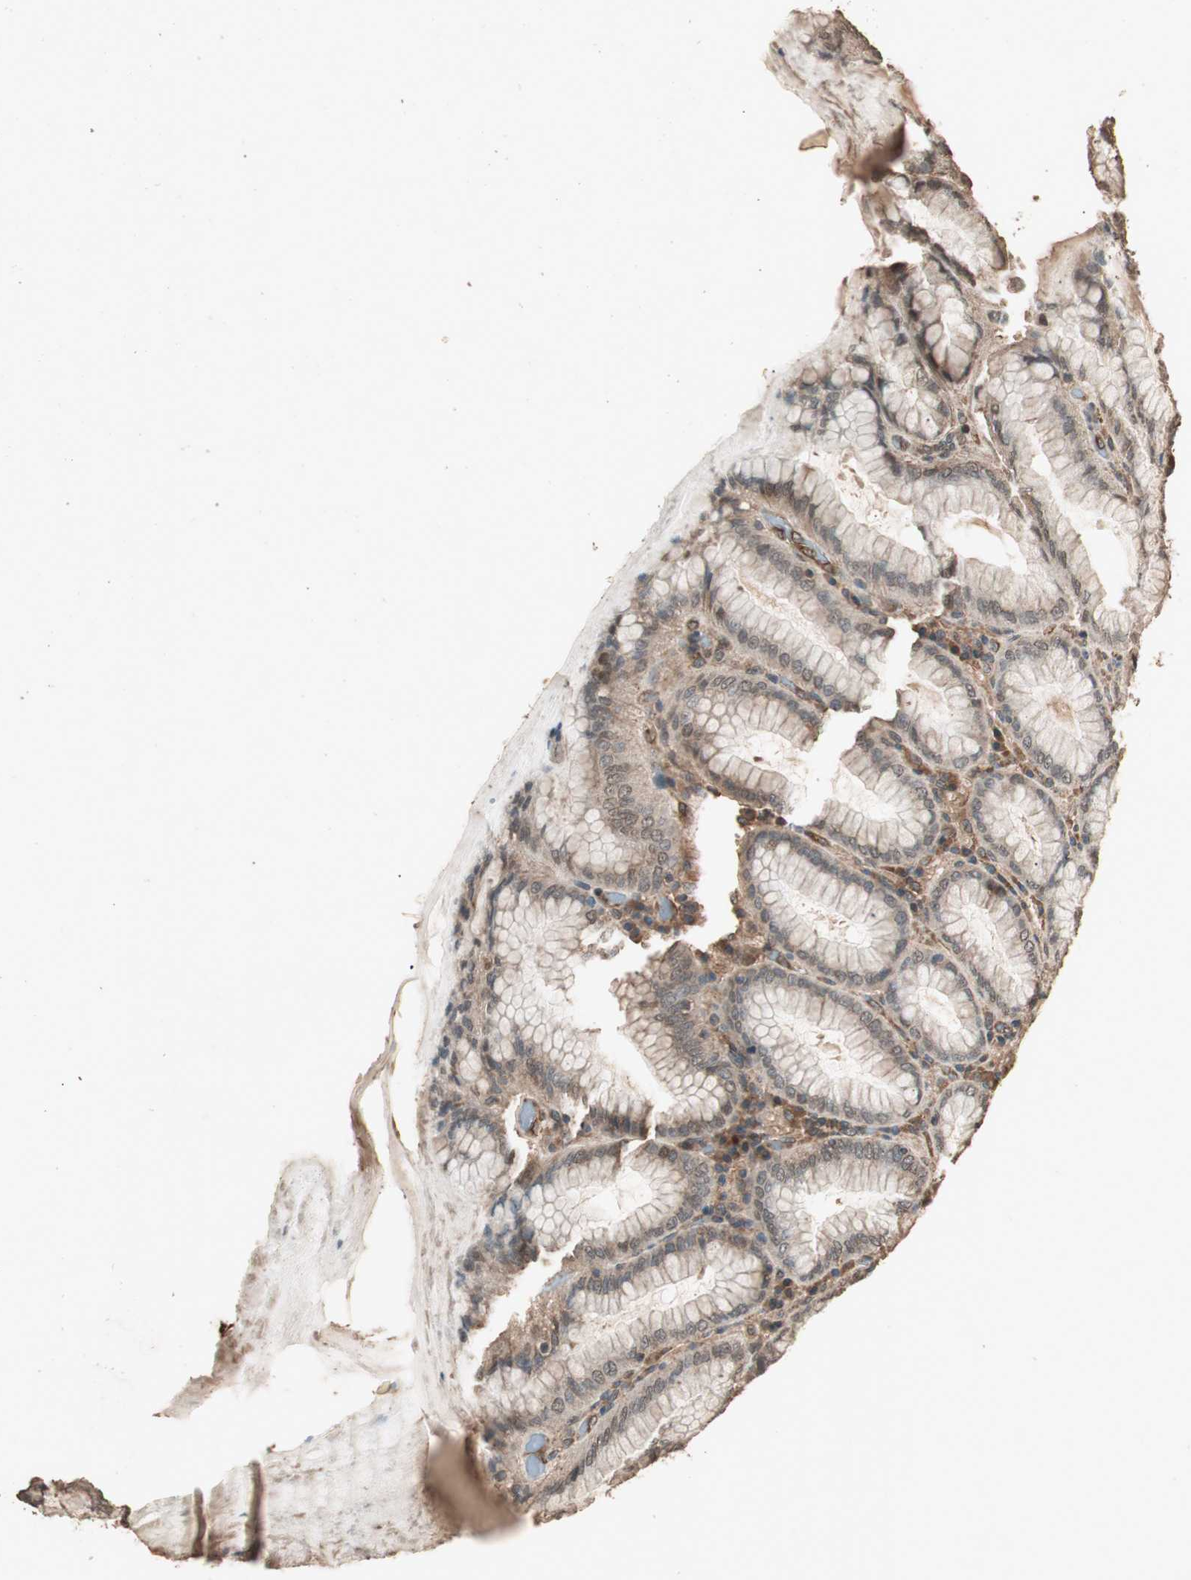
{"staining": {"intensity": "moderate", "quantity": ">75%", "location": "cytoplasmic/membranous,nuclear"}, "tissue": "stomach", "cell_type": "Glandular cells", "image_type": "normal", "snomed": [{"axis": "morphology", "description": "Normal tissue, NOS"}, {"axis": "topography", "description": "Stomach, lower"}], "caption": "A high-resolution histopathology image shows immunohistochemistry staining of normal stomach, which exhibits moderate cytoplasmic/membranous,nuclear expression in about >75% of glandular cells.", "gene": "CCN4", "patient": {"sex": "female", "age": 76}}